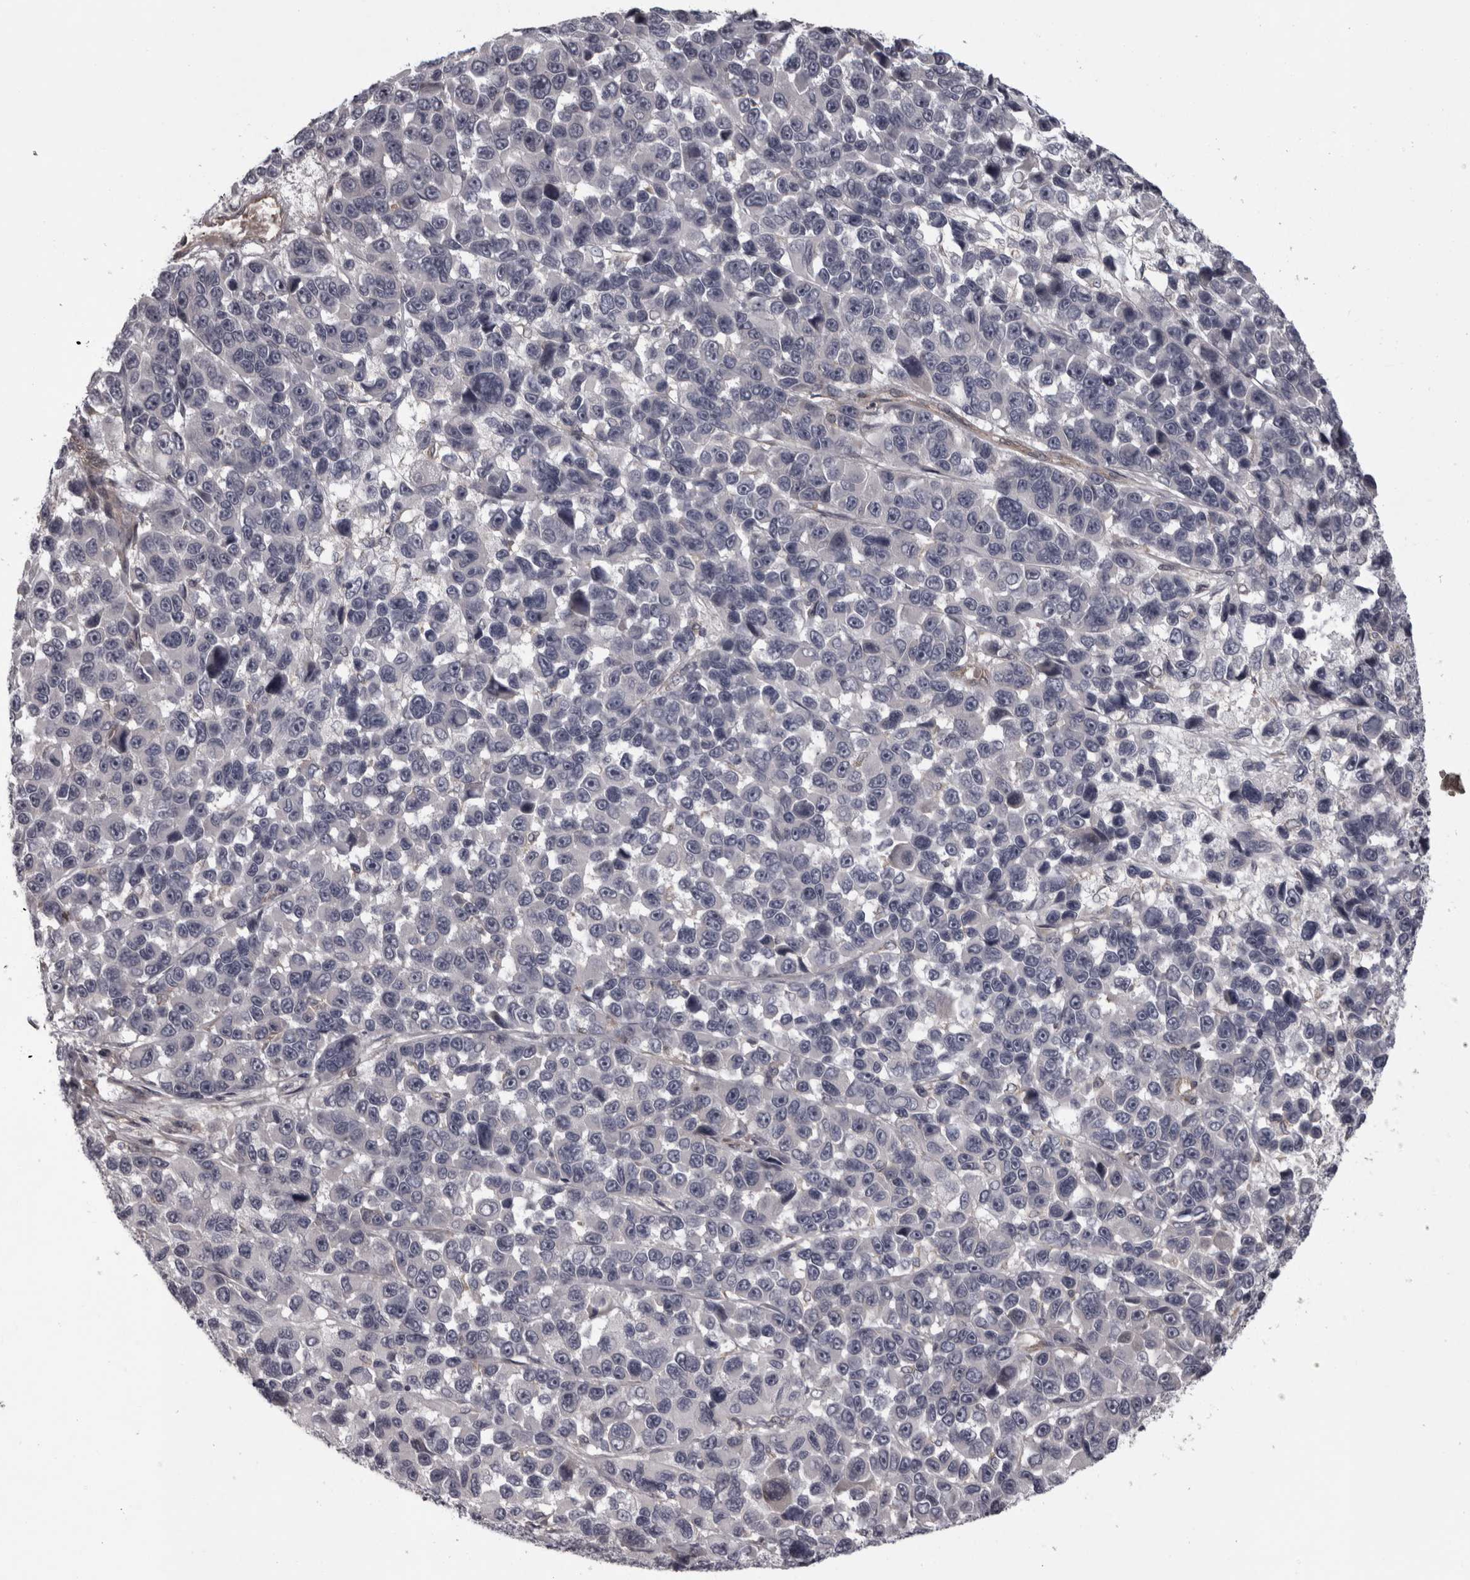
{"staining": {"intensity": "negative", "quantity": "none", "location": "none"}, "tissue": "melanoma", "cell_type": "Tumor cells", "image_type": "cancer", "snomed": [{"axis": "morphology", "description": "Malignant melanoma, NOS"}, {"axis": "topography", "description": "Skin"}], "caption": "This photomicrograph is of malignant melanoma stained with IHC to label a protein in brown with the nuclei are counter-stained blue. There is no staining in tumor cells. (Immunohistochemistry (ihc), brightfield microscopy, high magnification).", "gene": "RSU1", "patient": {"sex": "male", "age": 53}}